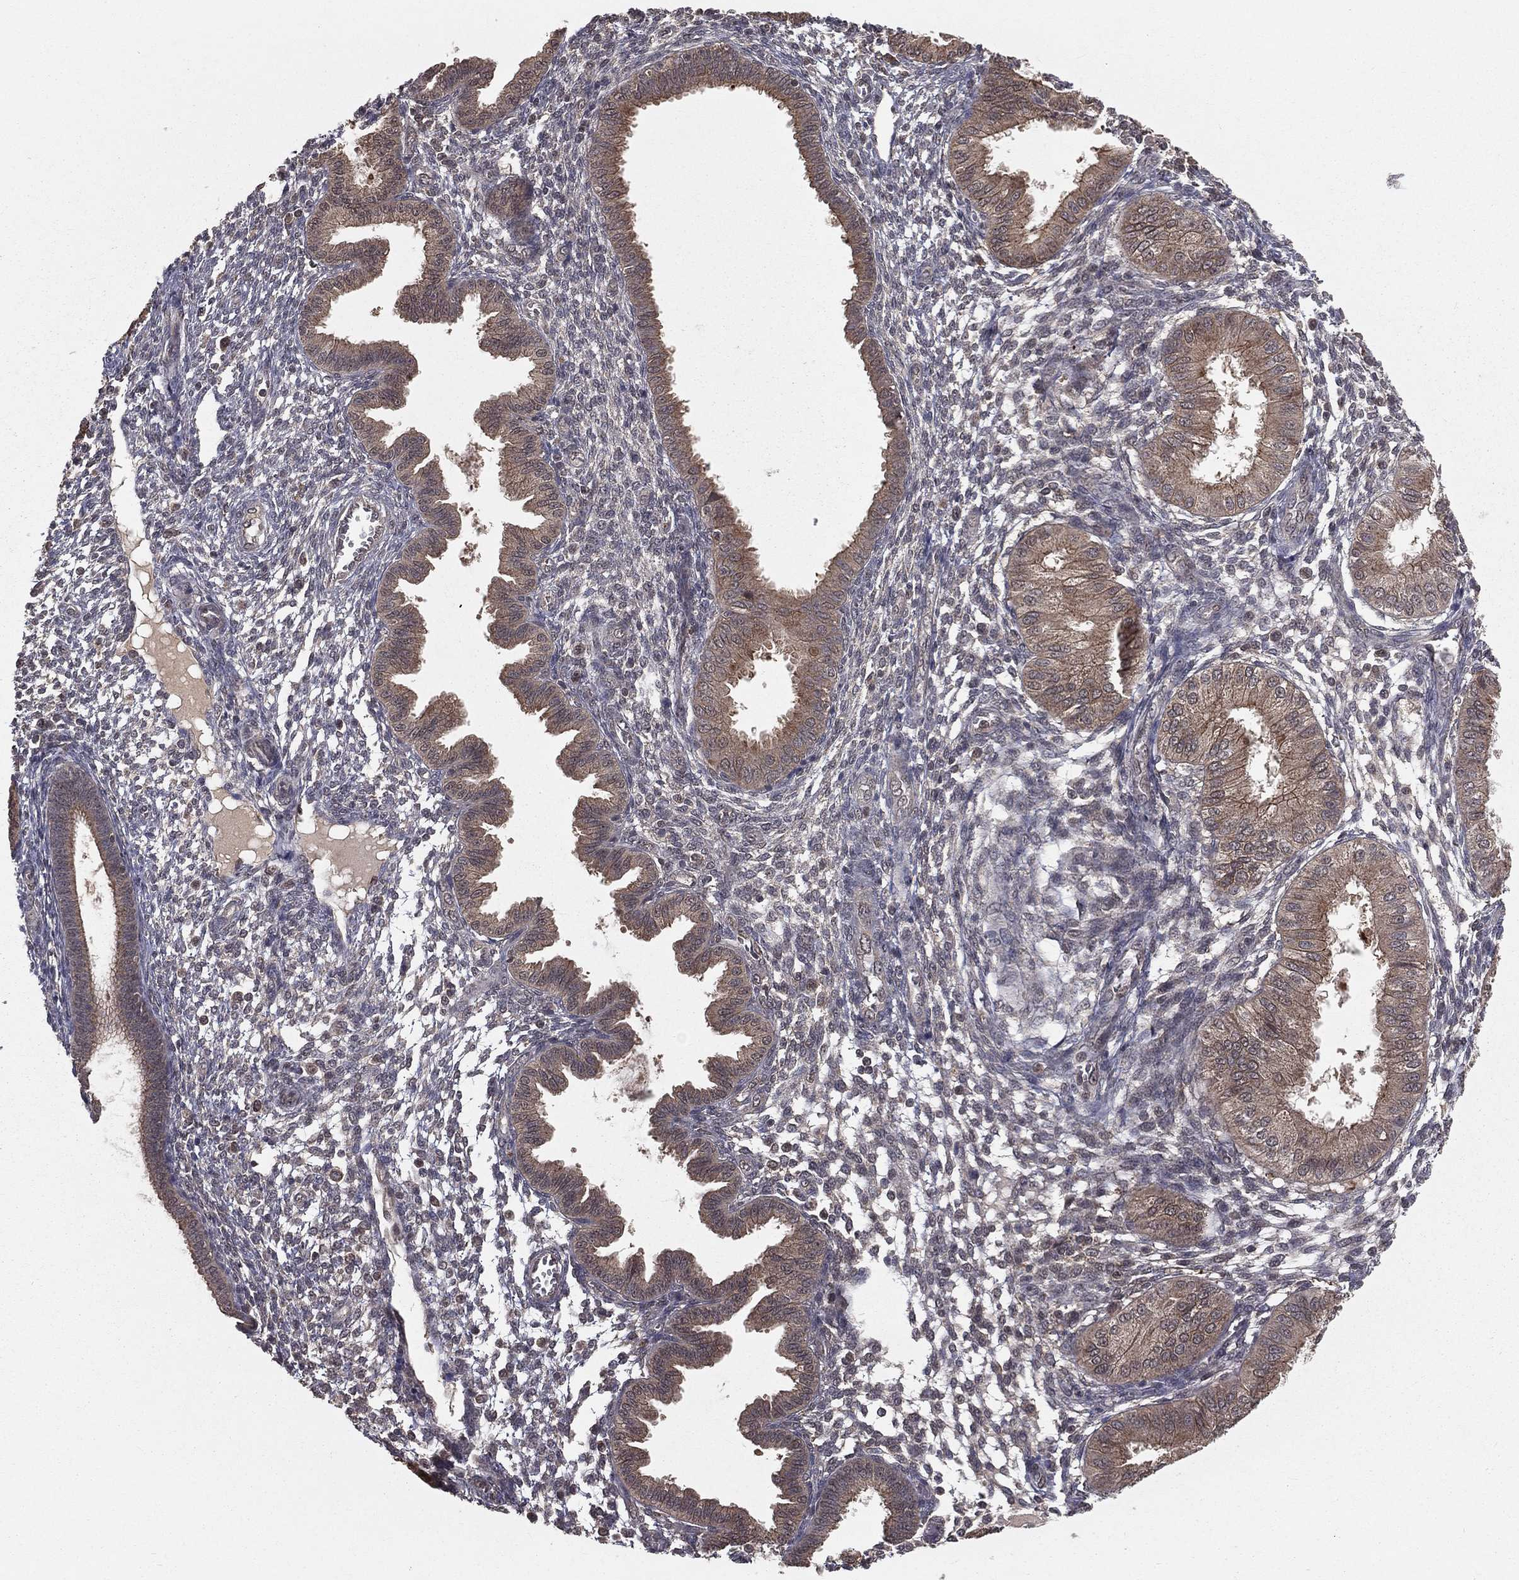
{"staining": {"intensity": "weak", "quantity": "<25%", "location": "nuclear"}, "tissue": "endometrium", "cell_type": "Cells in endometrial stroma", "image_type": "normal", "snomed": [{"axis": "morphology", "description": "Normal tissue, NOS"}, {"axis": "topography", "description": "Endometrium"}], "caption": "Protein analysis of normal endometrium shows no significant staining in cells in endometrial stroma. (Stains: DAB immunohistochemistry with hematoxylin counter stain, Microscopy: brightfield microscopy at high magnification).", "gene": "ZDHHC15", "patient": {"sex": "female", "age": 43}}